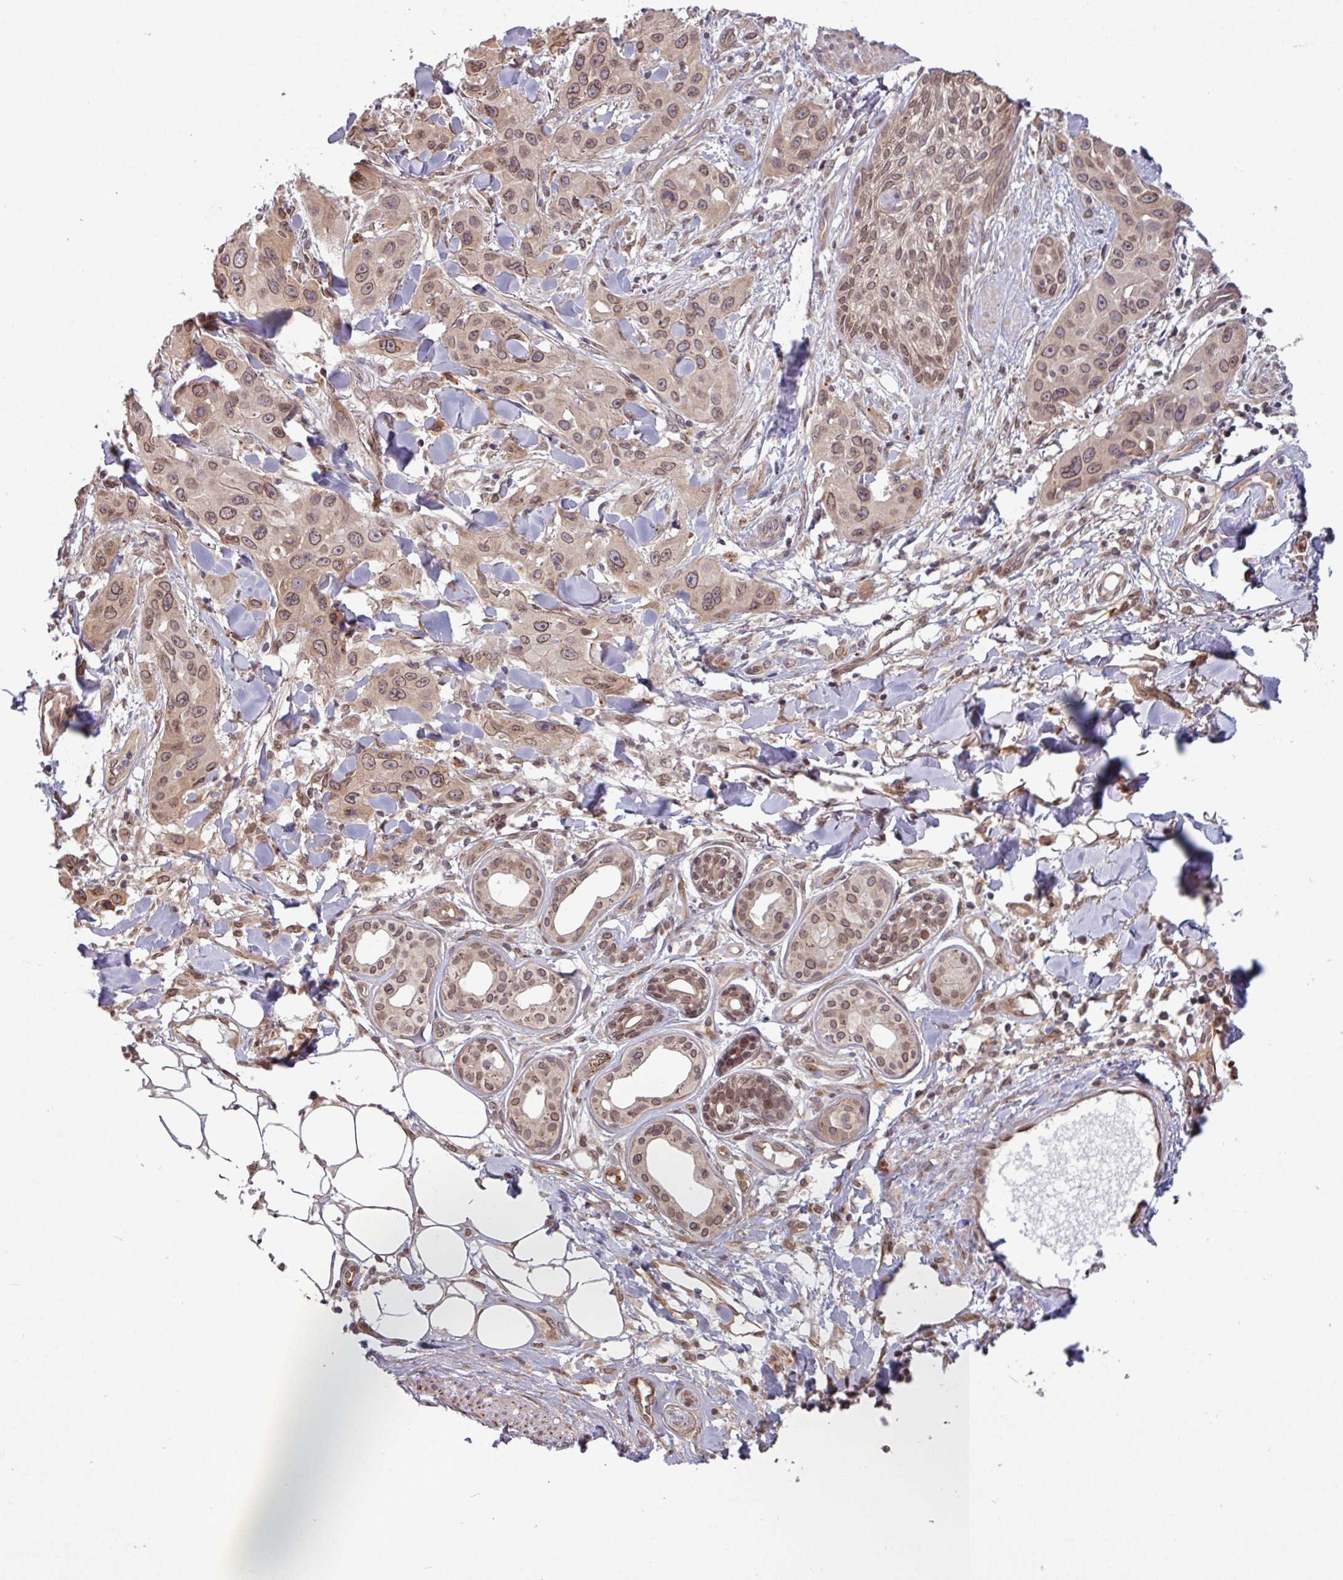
{"staining": {"intensity": "weak", "quantity": ">75%", "location": "cytoplasmic/membranous,nuclear"}, "tissue": "skin cancer", "cell_type": "Tumor cells", "image_type": "cancer", "snomed": [{"axis": "morphology", "description": "Squamous cell carcinoma, NOS"}, {"axis": "topography", "description": "Skin"}], "caption": "This is an image of immunohistochemistry (IHC) staining of squamous cell carcinoma (skin), which shows weak expression in the cytoplasmic/membranous and nuclear of tumor cells.", "gene": "RBM4B", "patient": {"sex": "male", "age": 63}}